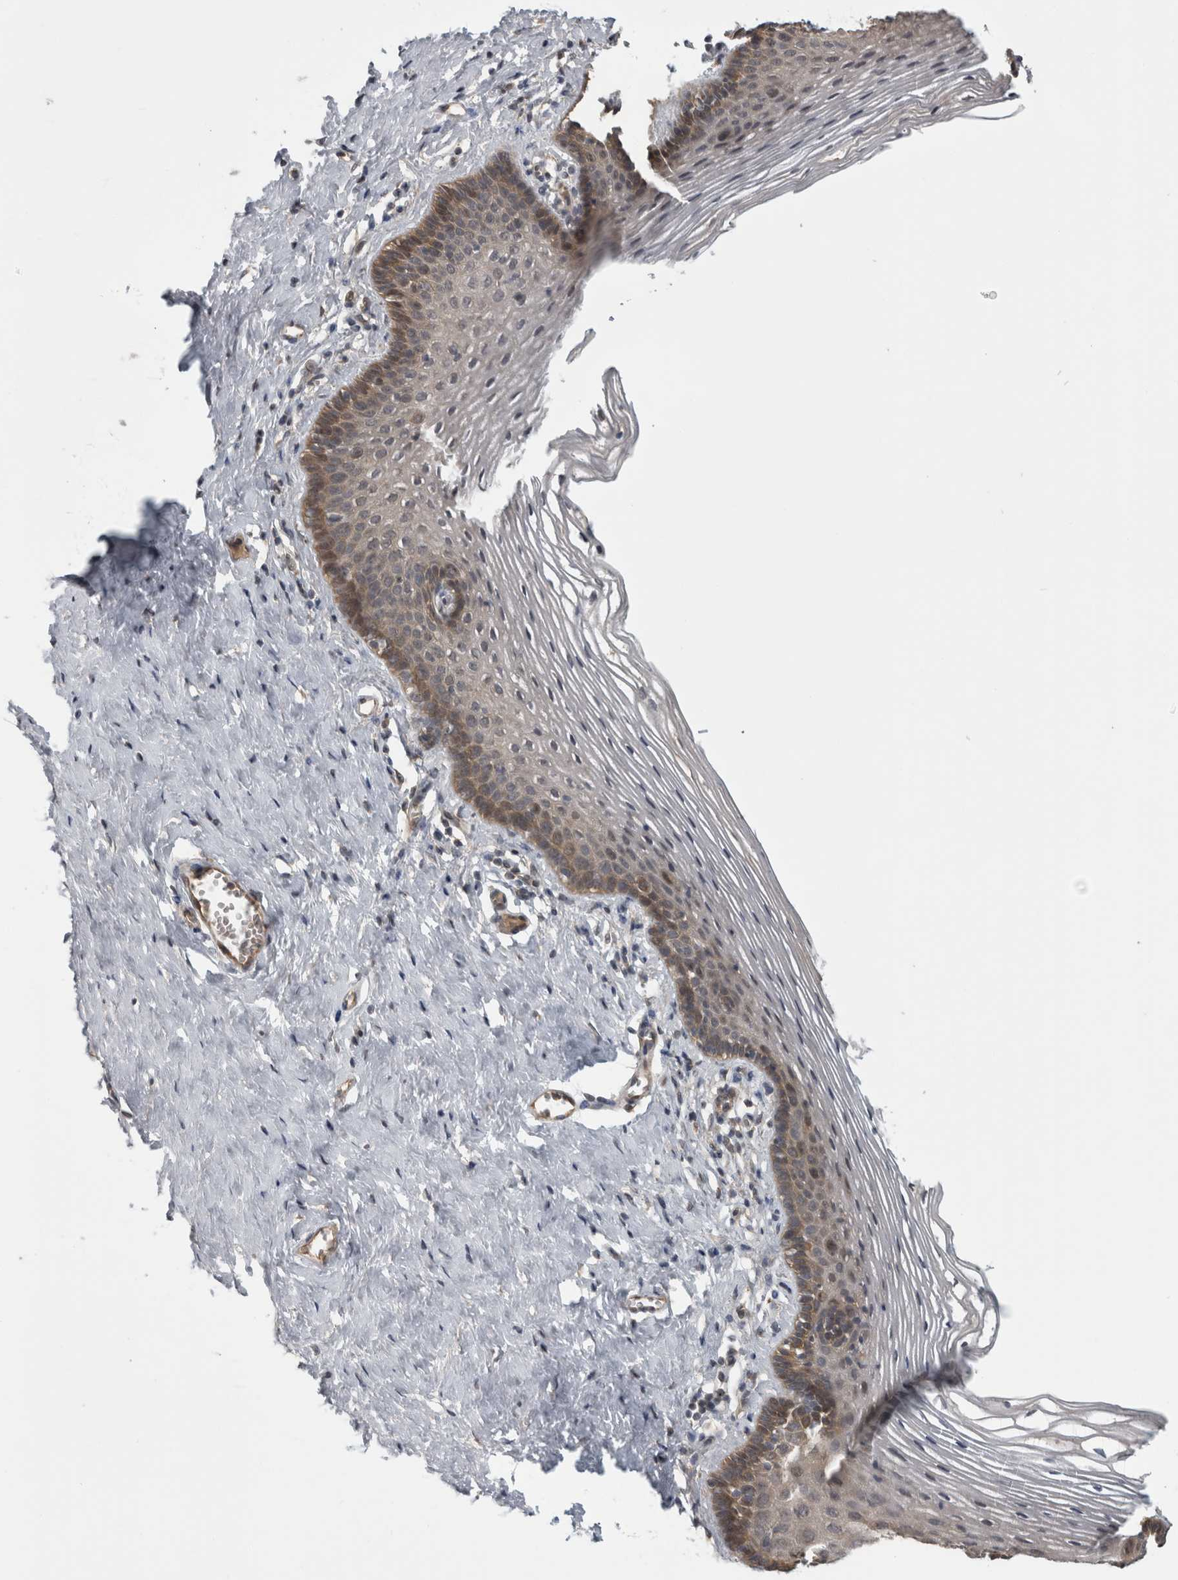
{"staining": {"intensity": "moderate", "quantity": "25%-75%", "location": "cytoplasmic/membranous"}, "tissue": "vagina", "cell_type": "Squamous epithelial cells", "image_type": "normal", "snomed": [{"axis": "morphology", "description": "Normal tissue, NOS"}, {"axis": "topography", "description": "Vagina"}], "caption": "A photomicrograph of vagina stained for a protein shows moderate cytoplasmic/membranous brown staining in squamous epithelial cells. (DAB IHC with brightfield microscopy, high magnification).", "gene": "TRMT61B", "patient": {"sex": "female", "age": 32}}